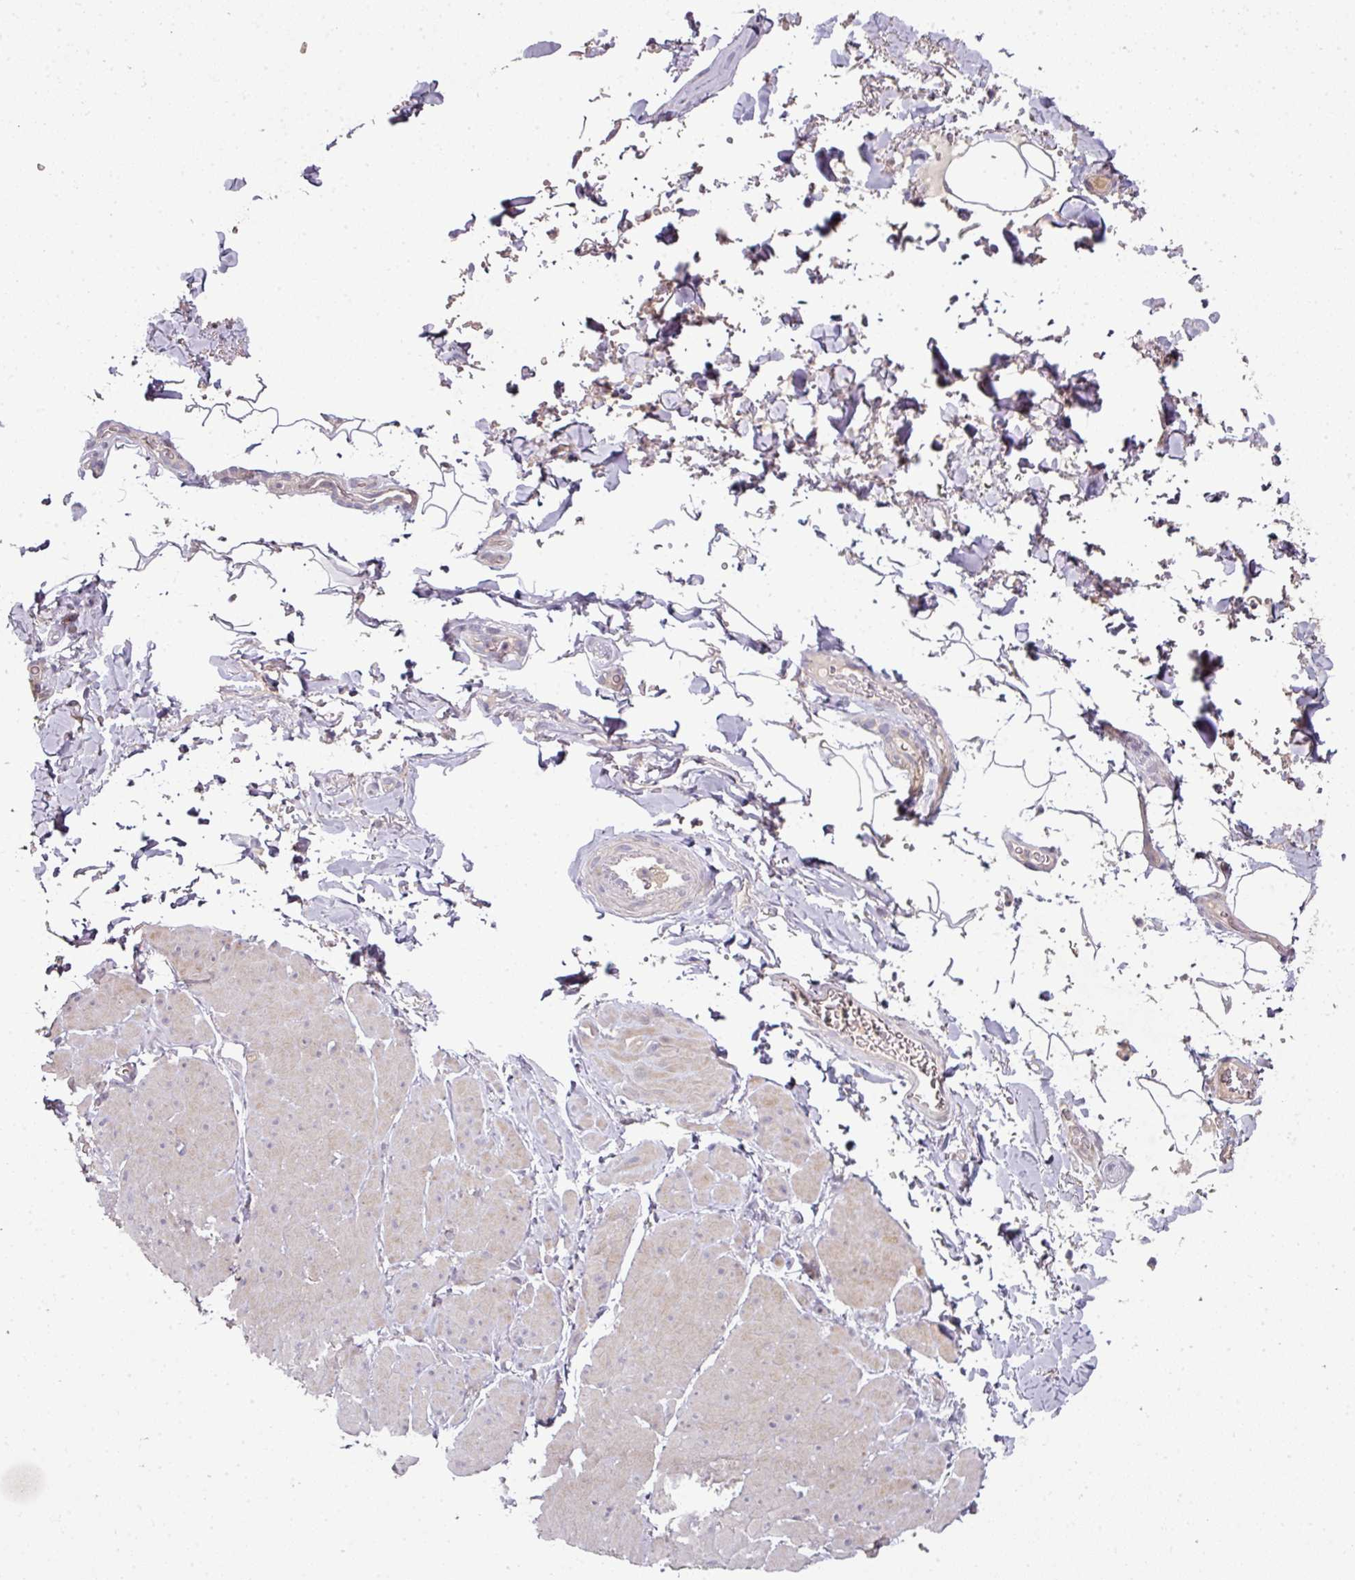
{"staining": {"intensity": "negative", "quantity": "none", "location": "none"}, "tissue": "adipose tissue", "cell_type": "Adipocytes", "image_type": "normal", "snomed": [{"axis": "morphology", "description": "Normal tissue, NOS"}, {"axis": "topography", "description": "Rectum"}, {"axis": "topography", "description": "Peripheral nerve tissue"}], "caption": "A micrograph of adipose tissue stained for a protein shows no brown staining in adipocytes. (DAB IHC with hematoxylin counter stain).", "gene": "SPCS3", "patient": {"sex": "female", "age": 69}}